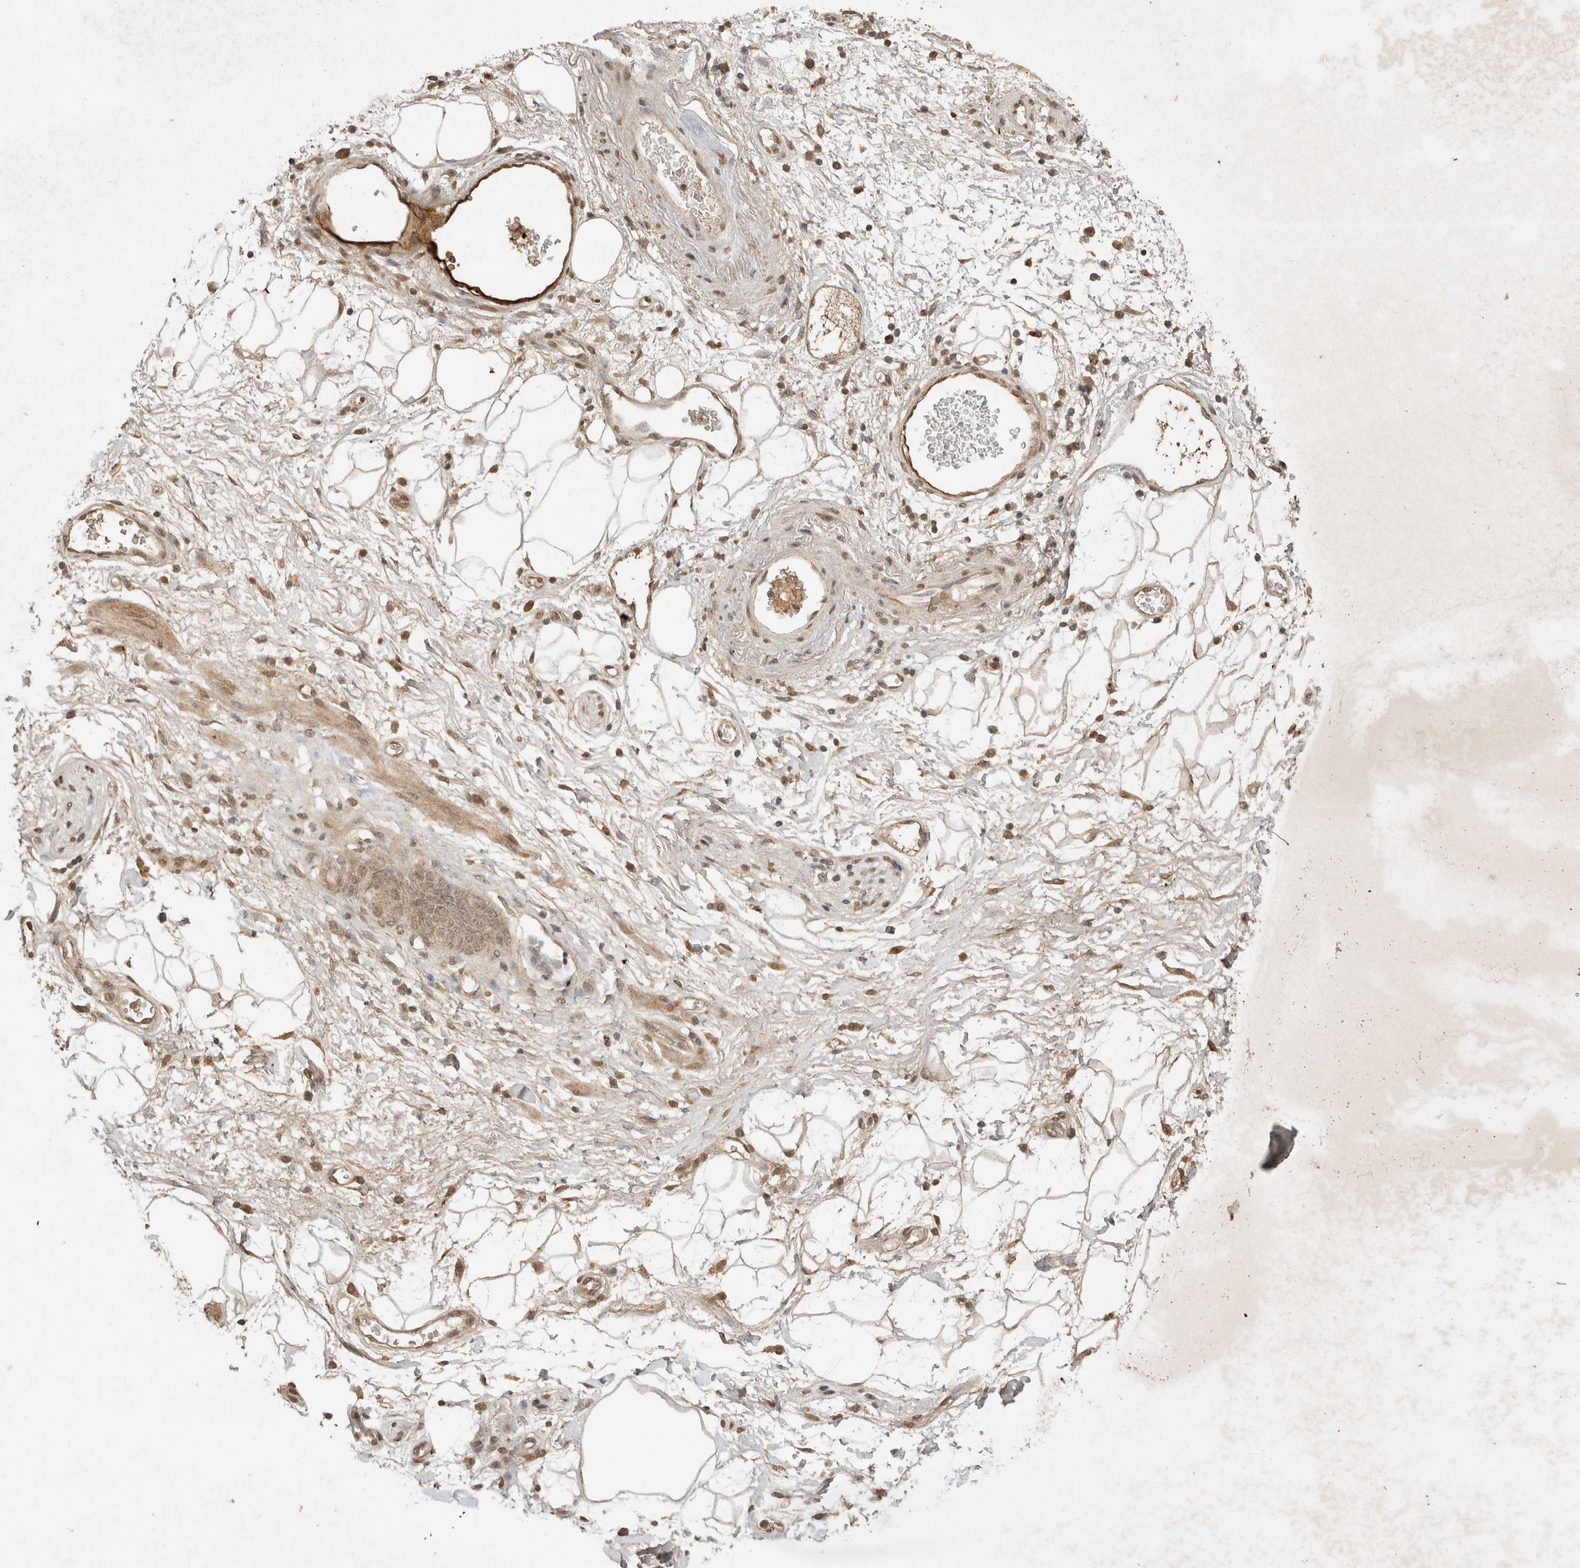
{"staining": {"intensity": "moderate", "quantity": "25%-75%", "location": "cytoplasmic/membranous,nuclear"}, "tissue": "adipose tissue", "cell_type": "Adipocytes", "image_type": "normal", "snomed": [{"axis": "morphology", "description": "Normal tissue, NOS"}, {"axis": "morphology", "description": "Adenocarcinoma, NOS"}, {"axis": "topography", "description": "Duodenum"}, {"axis": "topography", "description": "Peripheral nerve tissue"}], "caption": "A histopathology image of human adipose tissue stained for a protein reveals moderate cytoplasmic/membranous,nuclear brown staining in adipocytes.", "gene": "FAM3A", "patient": {"sex": "female", "age": 60}}